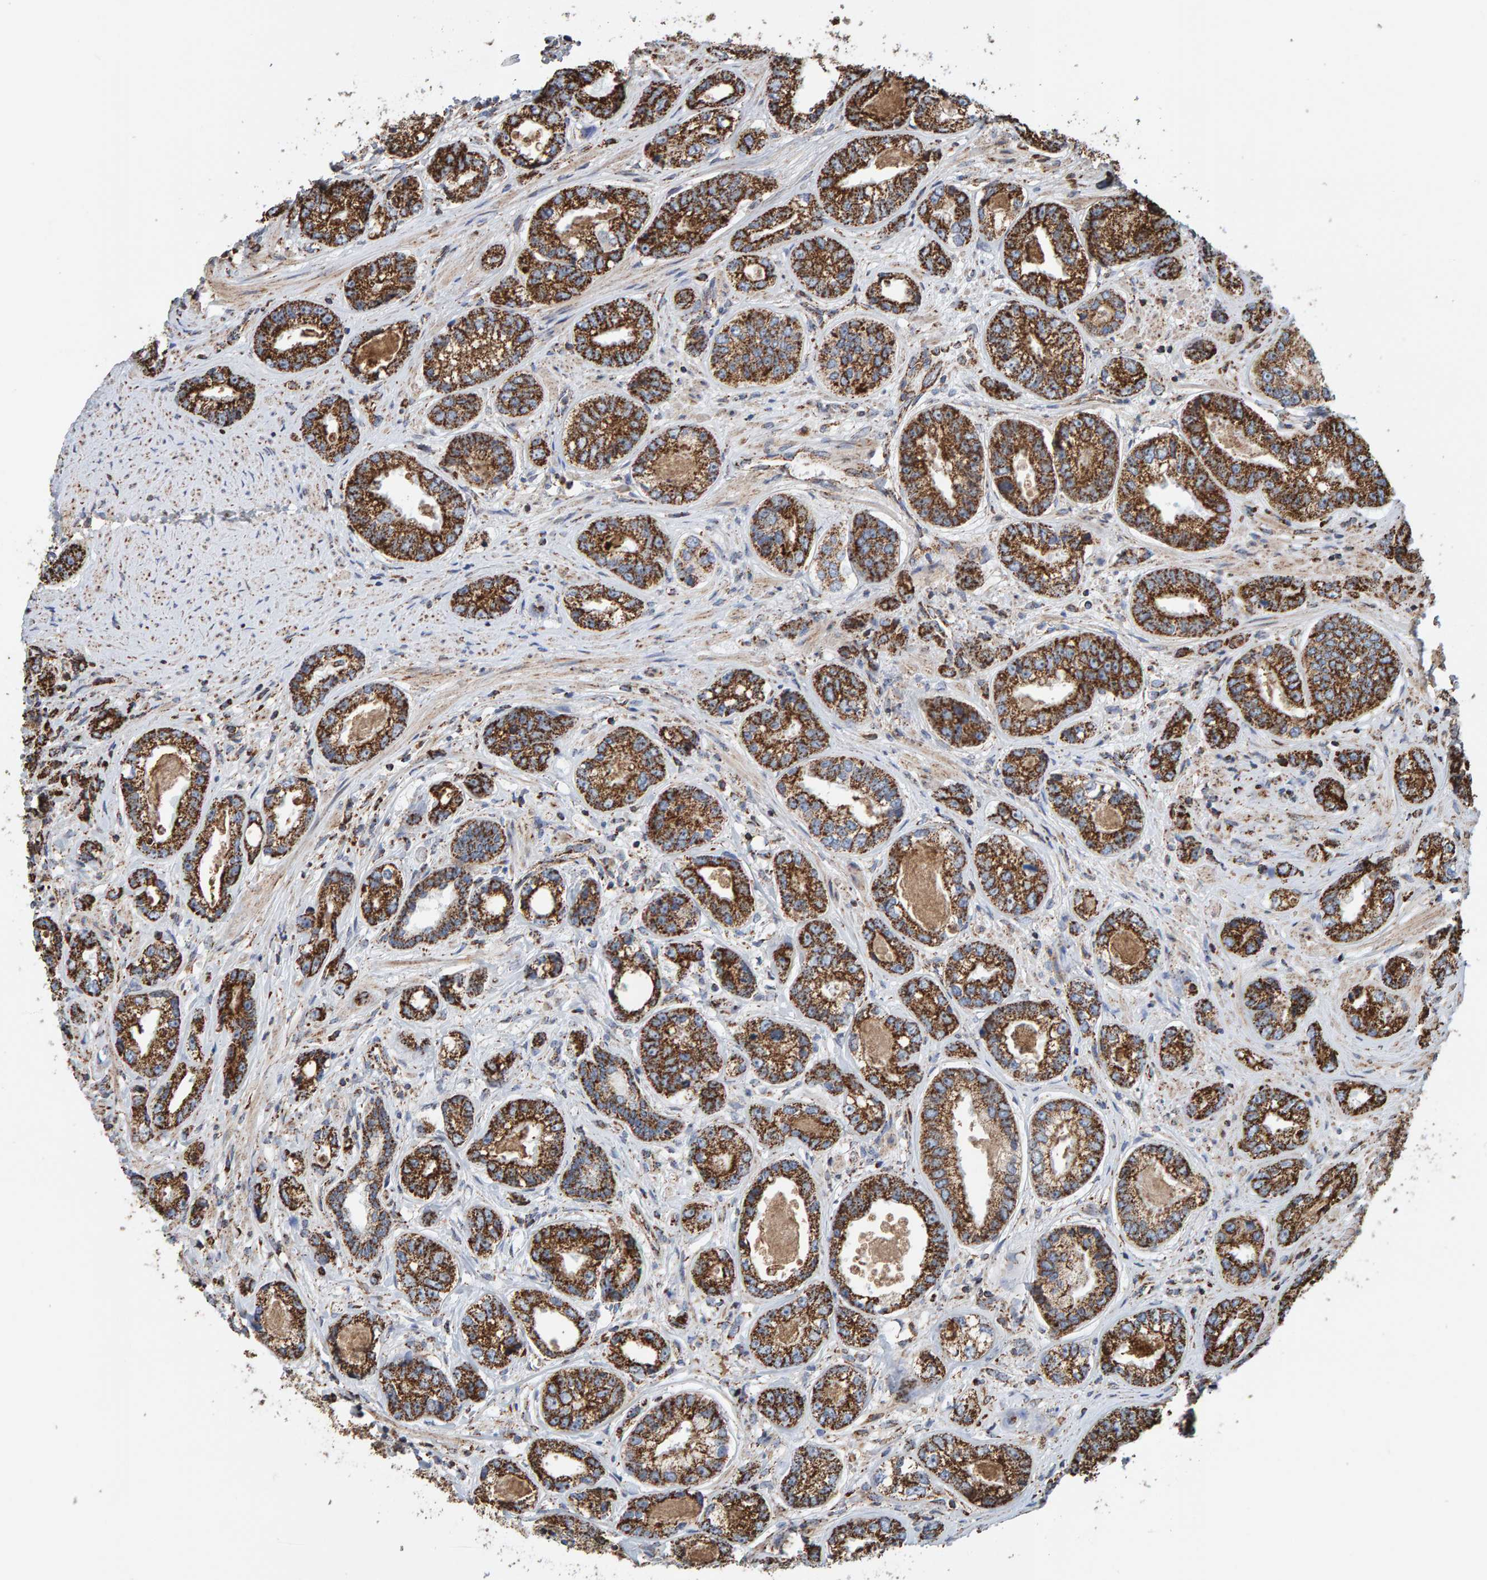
{"staining": {"intensity": "strong", "quantity": "25%-75%", "location": "cytoplasmic/membranous"}, "tissue": "prostate cancer", "cell_type": "Tumor cells", "image_type": "cancer", "snomed": [{"axis": "morphology", "description": "Adenocarcinoma, High grade"}, {"axis": "topography", "description": "Prostate"}], "caption": "An image of human prostate cancer stained for a protein demonstrates strong cytoplasmic/membranous brown staining in tumor cells. (DAB = brown stain, brightfield microscopy at high magnification).", "gene": "MRPL45", "patient": {"sex": "male", "age": 61}}